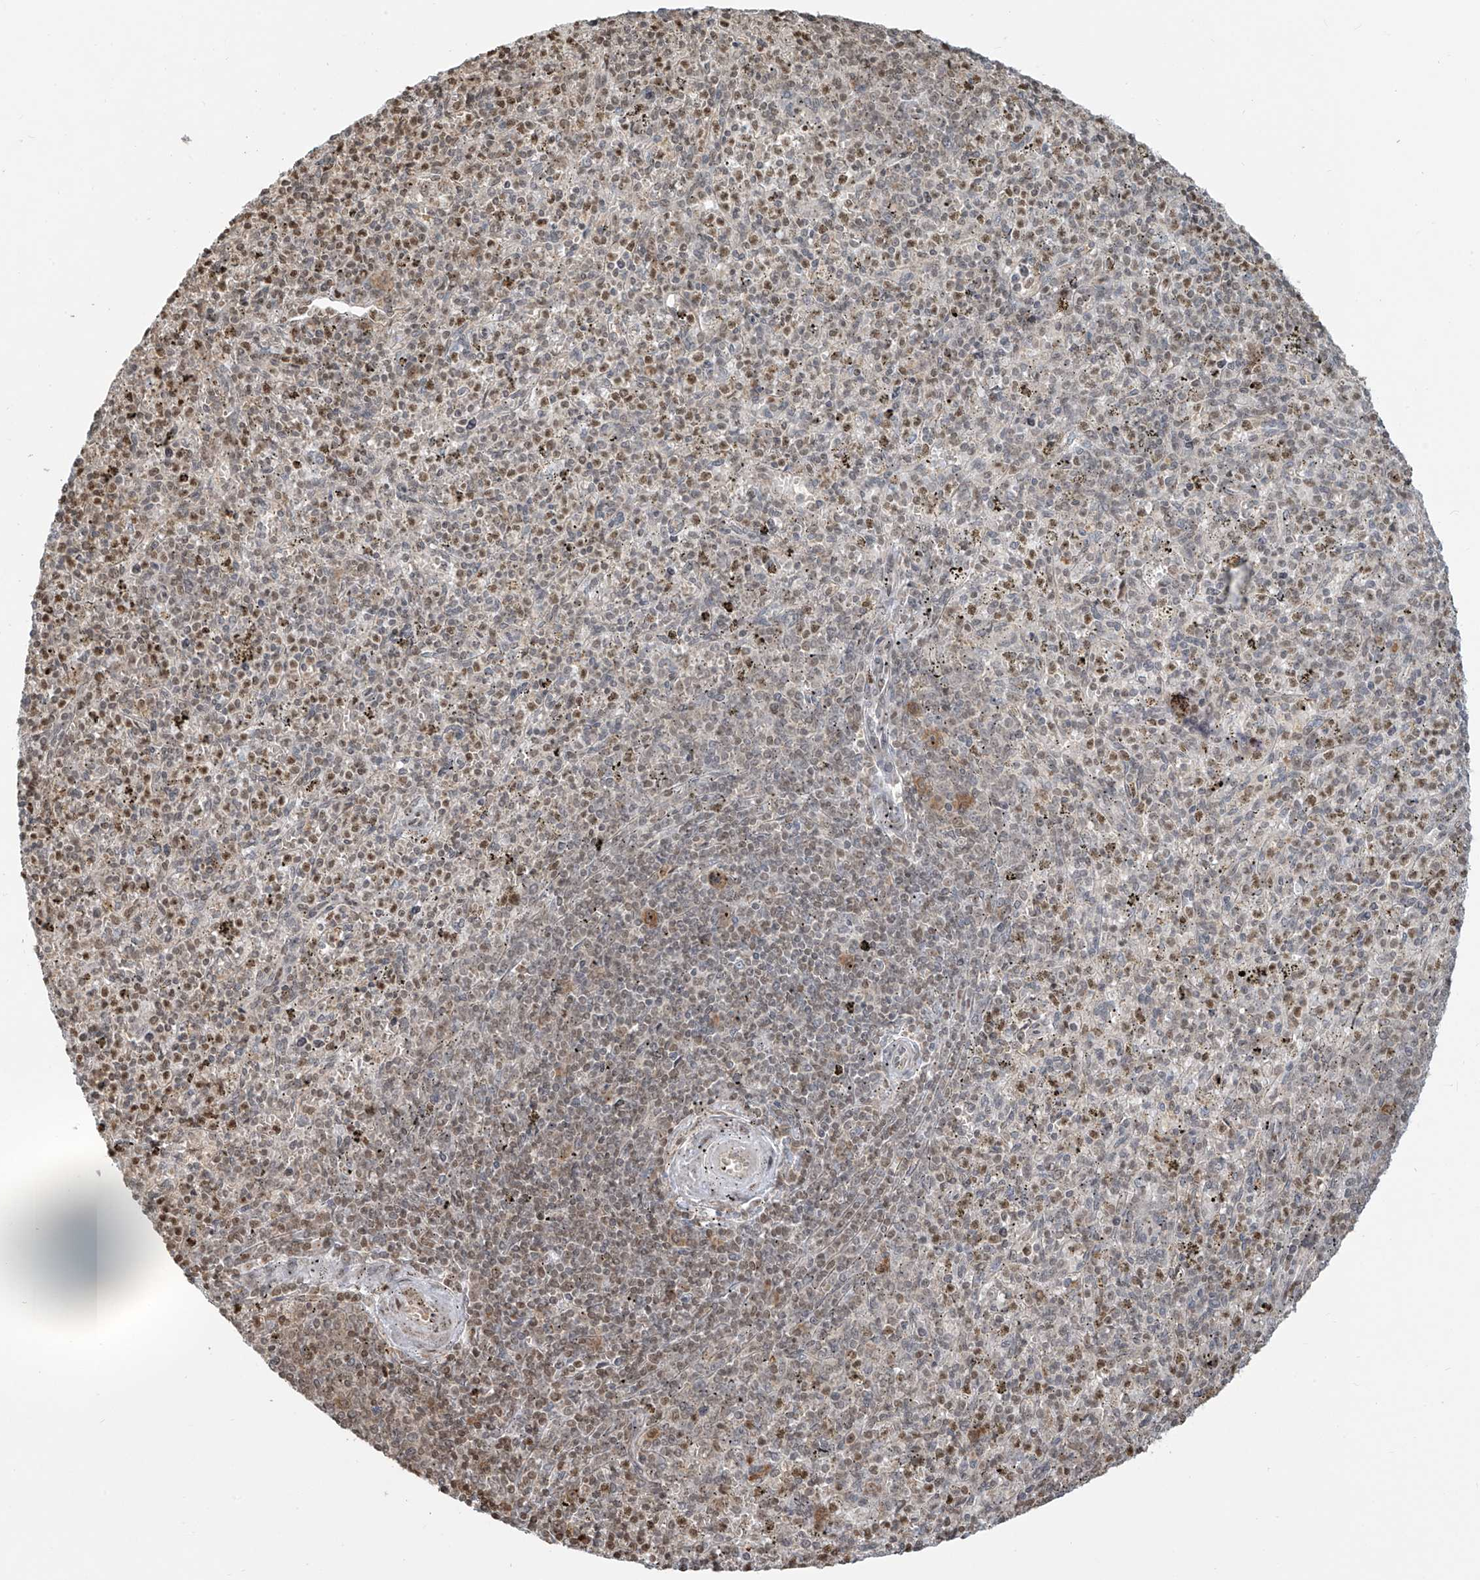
{"staining": {"intensity": "moderate", "quantity": "25%-75%", "location": "nuclear"}, "tissue": "spleen", "cell_type": "Cells in red pulp", "image_type": "normal", "snomed": [{"axis": "morphology", "description": "Normal tissue, NOS"}, {"axis": "topography", "description": "Spleen"}], "caption": "The micrograph demonstrates a brown stain indicating the presence of a protein in the nuclear of cells in red pulp in spleen.", "gene": "VMP1", "patient": {"sex": "male", "age": 72}}